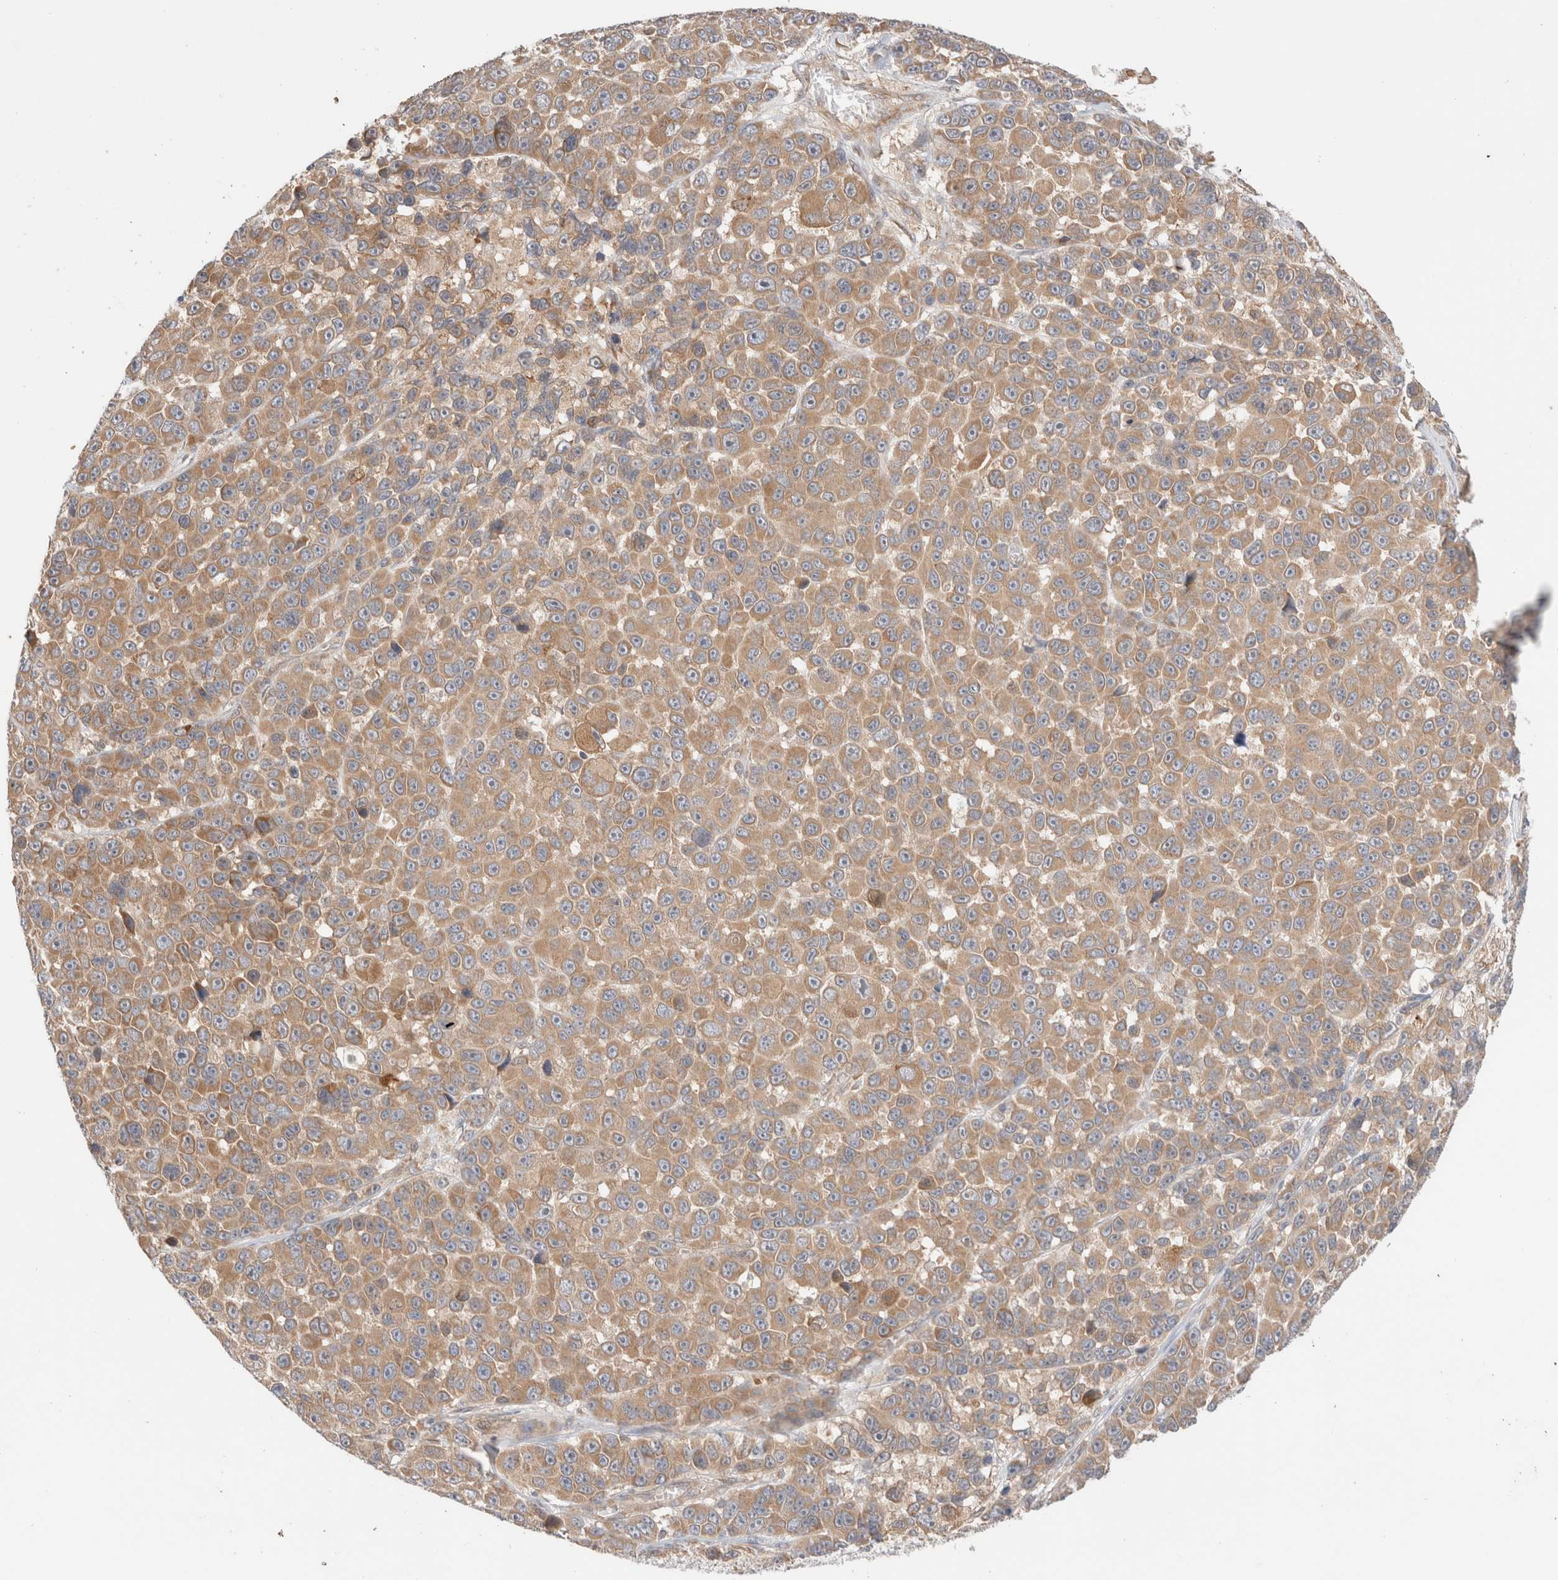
{"staining": {"intensity": "moderate", "quantity": ">75%", "location": "cytoplasmic/membranous"}, "tissue": "melanoma", "cell_type": "Tumor cells", "image_type": "cancer", "snomed": [{"axis": "morphology", "description": "Malignant melanoma, NOS"}, {"axis": "topography", "description": "Skin"}], "caption": "An image of human malignant melanoma stained for a protein demonstrates moderate cytoplasmic/membranous brown staining in tumor cells. (Brightfield microscopy of DAB IHC at high magnification).", "gene": "XKR4", "patient": {"sex": "male", "age": 53}}